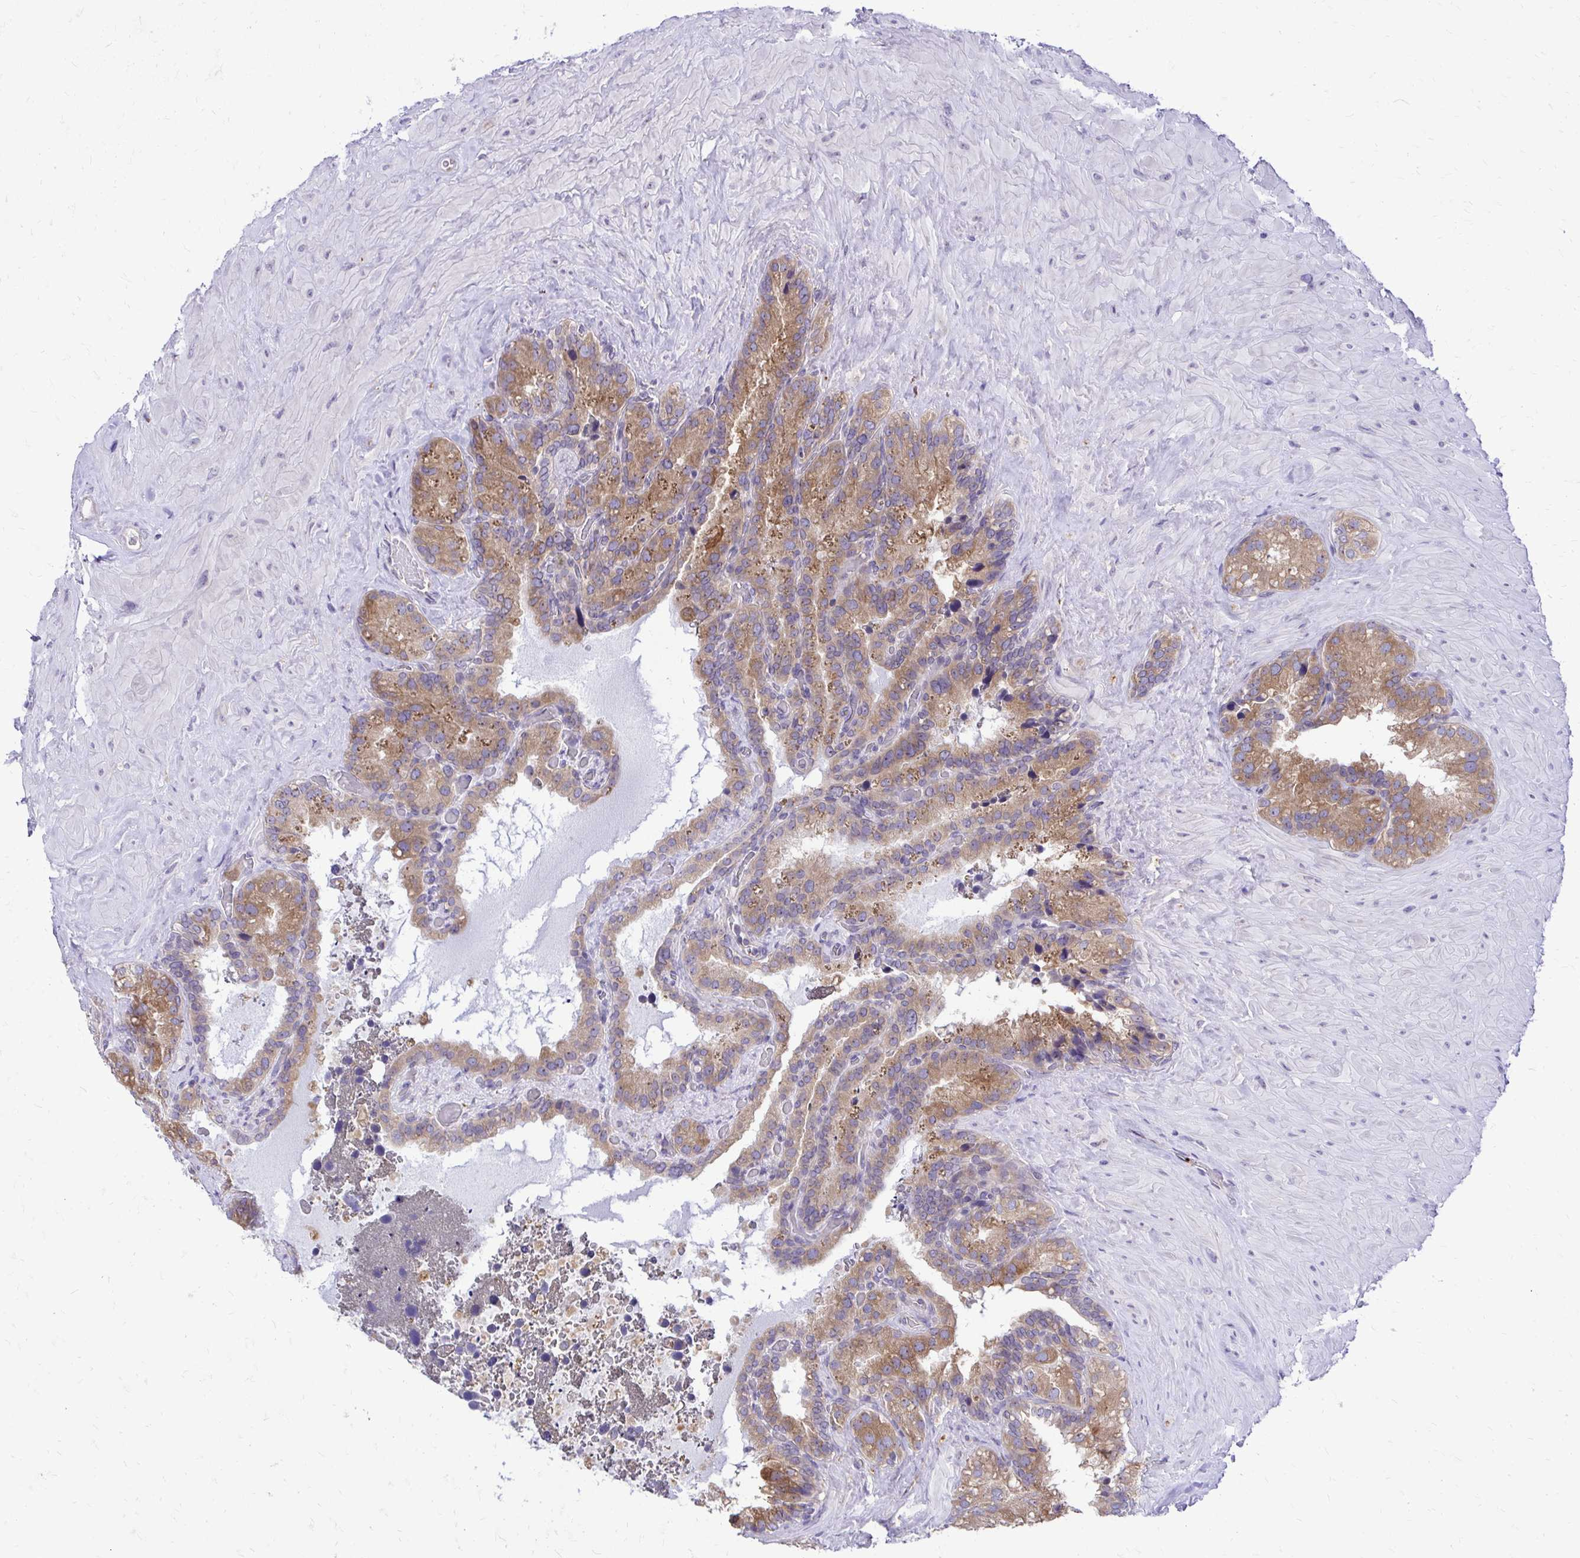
{"staining": {"intensity": "moderate", "quantity": ">75%", "location": "cytoplasmic/membranous"}, "tissue": "seminal vesicle", "cell_type": "Glandular cells", "image_type": "normal", "snomed": [{"axis": "morphology", "description": "Normal tissue, NOS"}, {"axis": "topography", "description": "Seminal veicle"}], "caption": "Protein expression analysis of benign human seminal vesicle reveals moderate cytoplasmic/membranous expression in approximately >75% of glandular cells. (DAB (3,3'-diaminobenzidine) IHC, brown staining for protein, blue staining for nuclei).", "gene": "NIFK", "patient": {"sex": "male", "age": 60}}